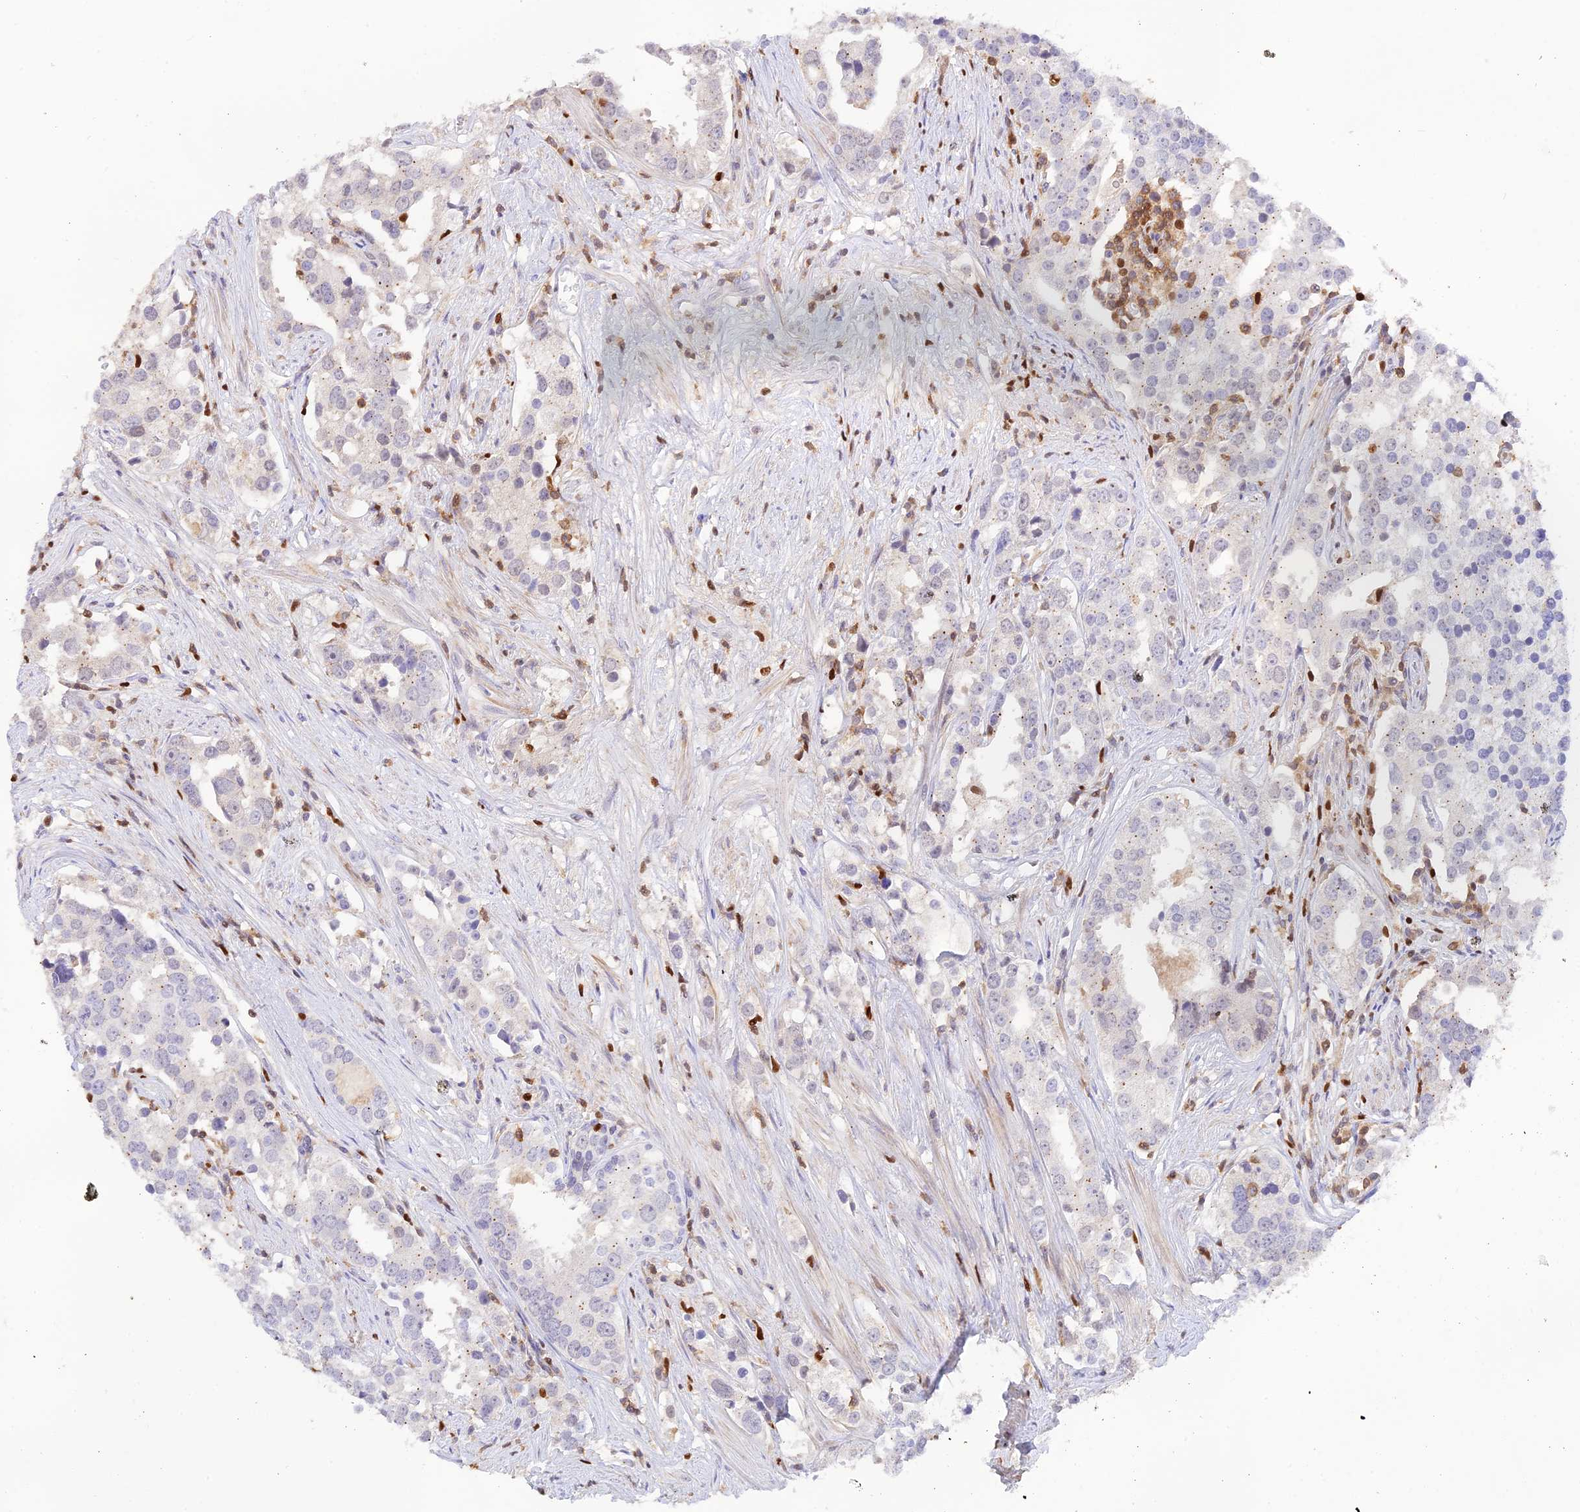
{"staining": {"intensity": "negative", "quantity": "none", "location": "none"}, "tissue": "prostate cancer", "cell_type": "Tumor cells", "image_type": "cancer", "snomed": [{"axis": "morphology", "description": "Adenocarcinoma, High grade"}, {"axis": "topography", "description": "Prostate"}], "caption": "The histopathology image shows no staining of tumor cells in prostate high-grade adenocarcinoma. Brightfield microscopy of immunohistochemistry stained with DAB (3,3'-diaminobenzidine) (brown) and hematoxylin (blue), captured at high magnification.", "gene": "DENND1C", "patient": {"sex": "male", "age": 71}}